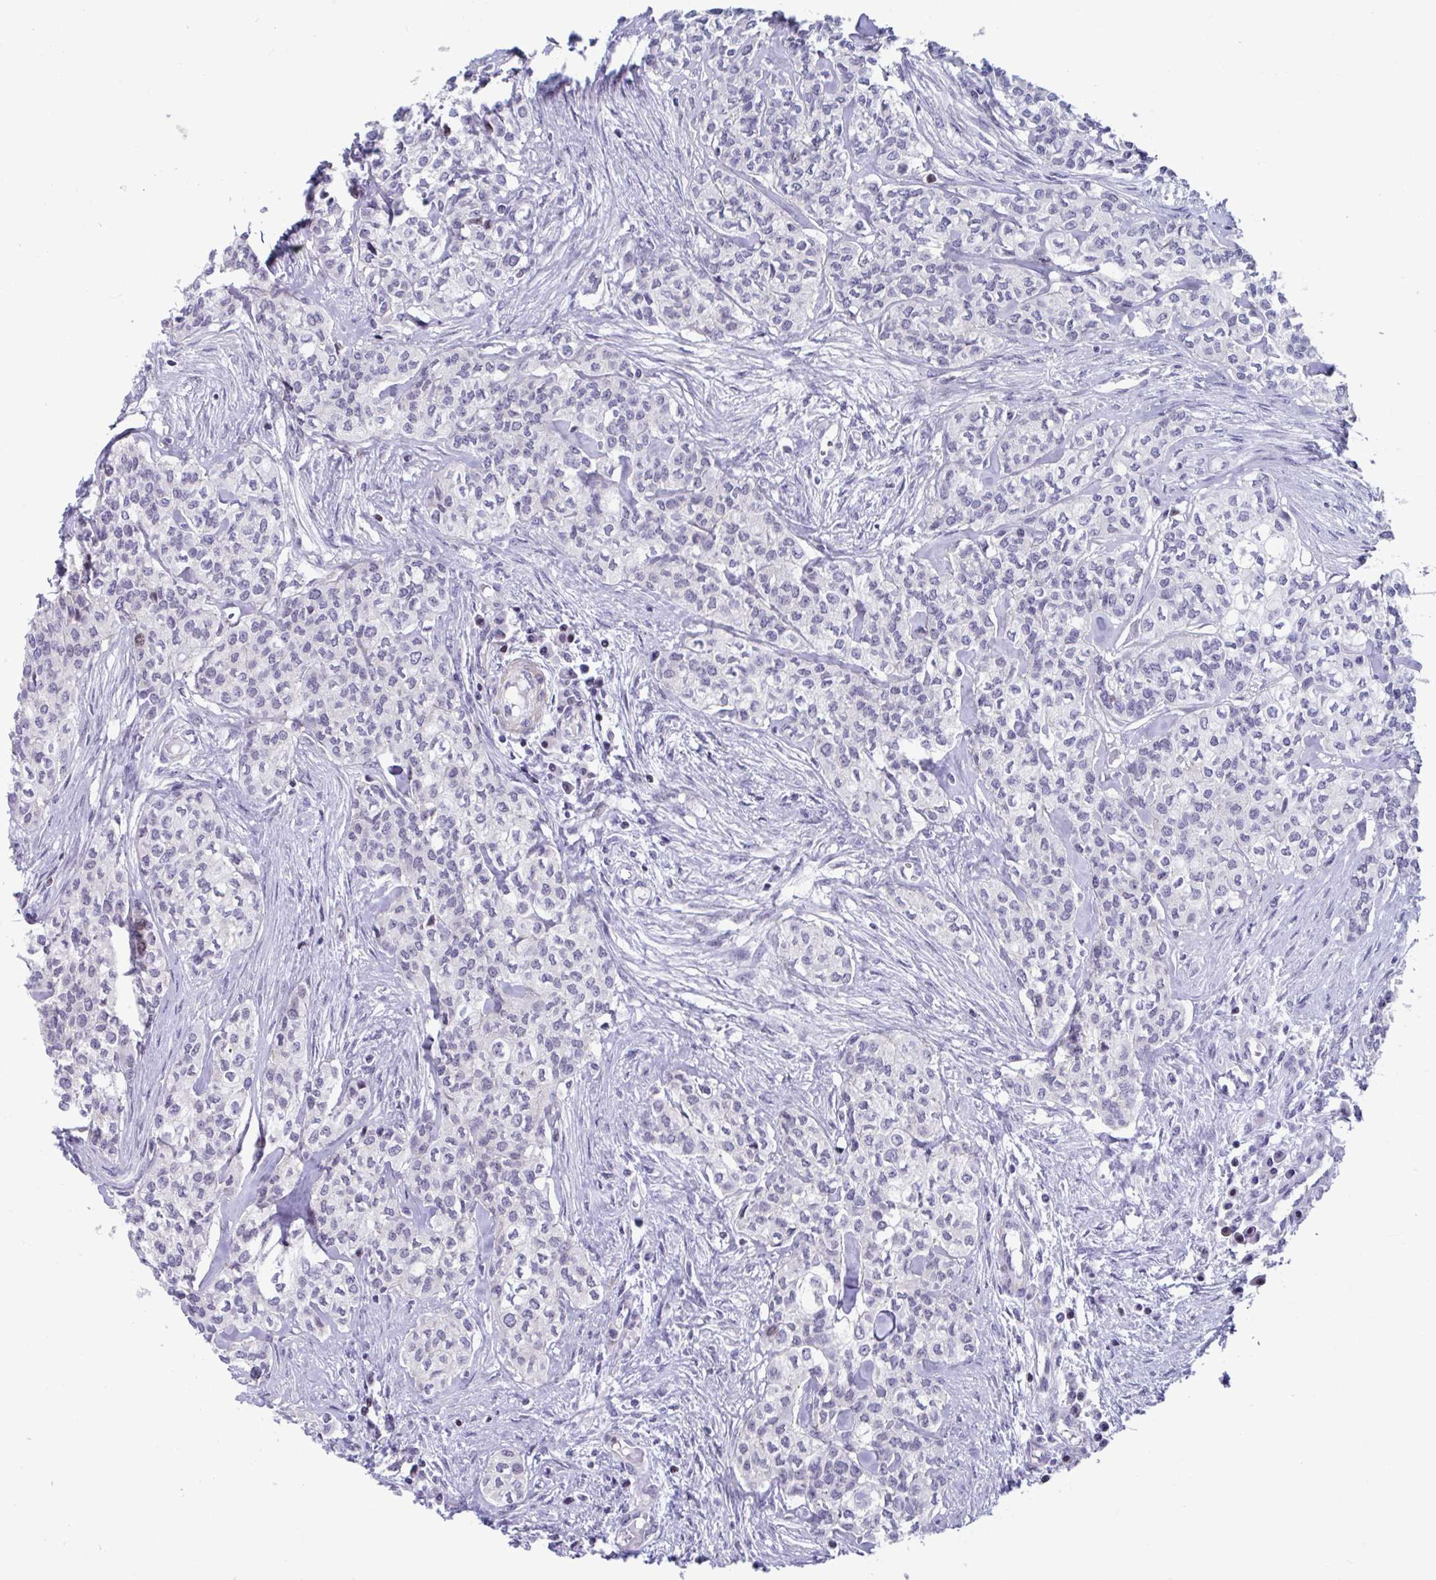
{"staining": {"intensity": "negative", "quantity": "none", "location": "none"}, "tissue": "head and neck cancer", "cell_type": "Tumor cells", "image_type": "cancer", "snomed": [{"axis": "morphology", "description": "Adenocarcinoma, NOS"}, {"axis": "topography", "description": "Head-Neck"}], "caption": "IHC photomicrograph of neoplastic tissue: head and neck adenocarcinoma stained with DAB displays no significant protein positivity in tumor cells.", "gene": "WDR72", "patient": {"sex": "male", "age": 81}}